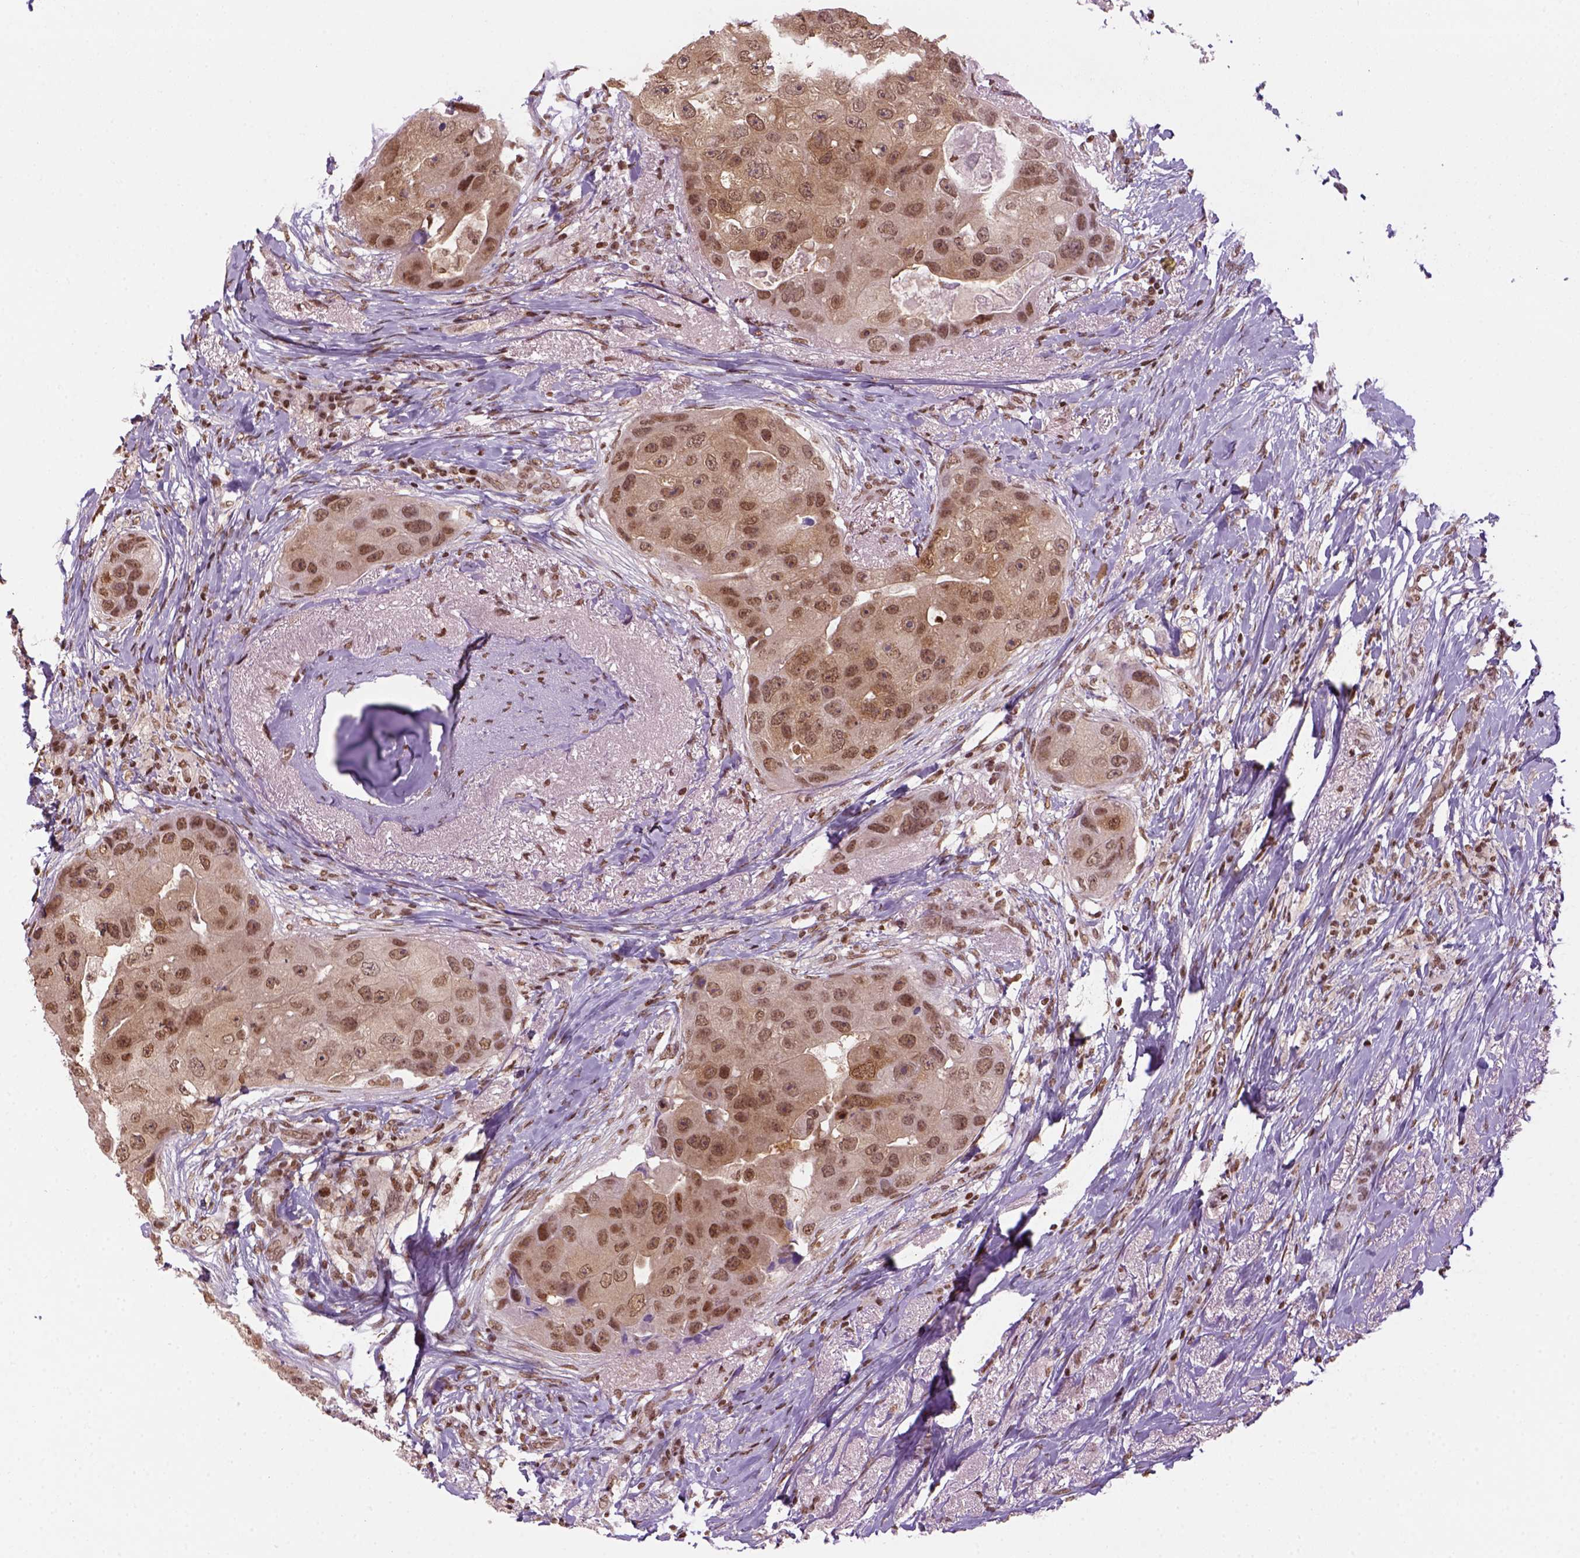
{"staining": {"intensity": "moderate", "quantity": ">75%", "location": "nuclear"}, "tissue": "breast cancer", "cell_type": "Tumor cells", "image_type": "cancer", "snomed": [{"axis": "morphology", "description": "Duct carcinoma"}, {"axis": "topography", "description": "Breast"}], "caption": "Breast cancer (invasive ductal carcinoma) stained with DAB (3,3'-diaminobenzidine) IHC reveals medium levels of moderate nuclear positivity in approximately >75% of tumor cells. (brown staining indicates protein expression, while blue staining denotes nuclei).", "gene": "GOT1", "patient": {"sex": "female", "age": 43}}